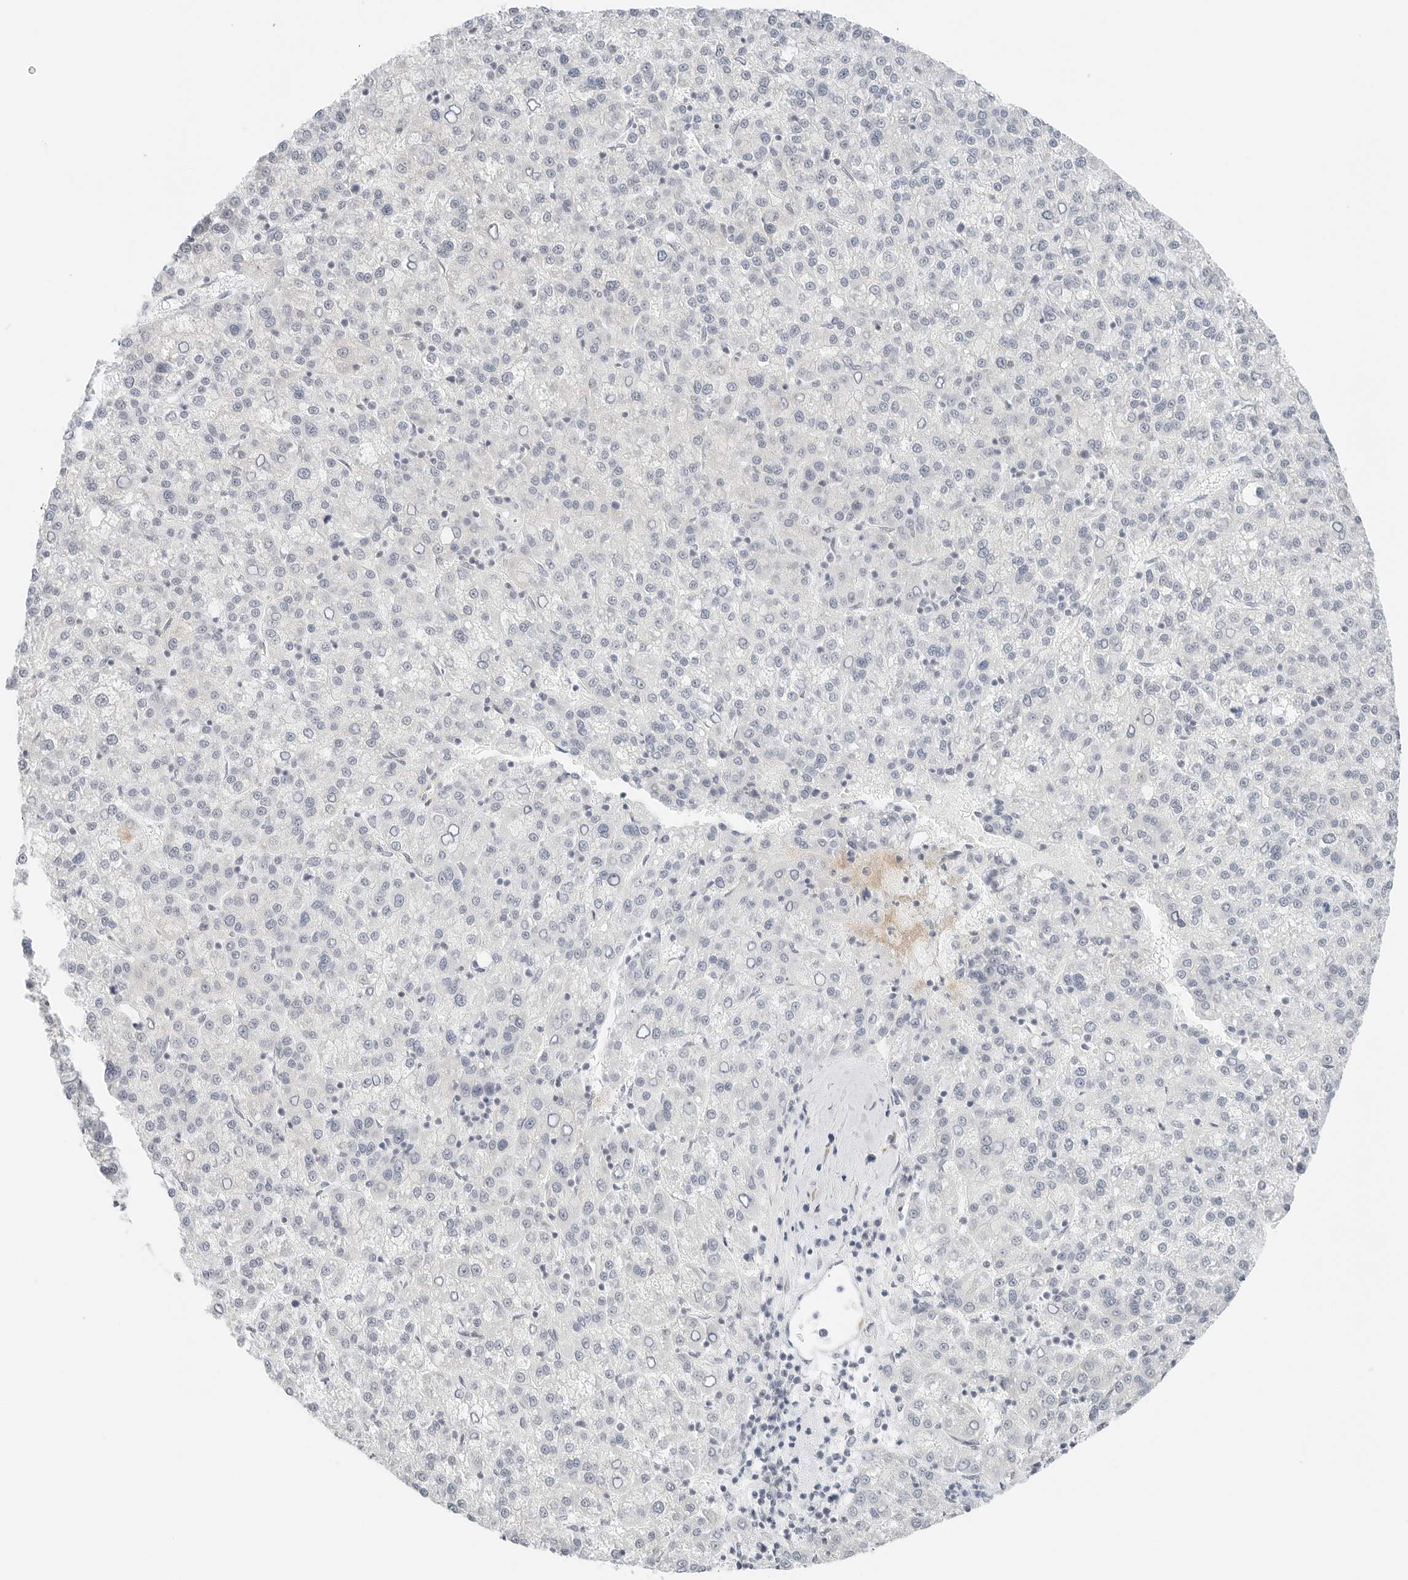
{"staining": {"intensity": "negative", "quantity": "none", "location": "none"}, "tissue": "liver cancer", "cell_type": "Tumor cells", "image_type": "cancer", "snomed": [{"axis": "morphology", "description": "Carcinoma, Hepatocellular, NOS"}, {"axis": "topography", "description": "Liver"}], "caption": "High magnification brightfield microscopy of liver hepatocellular carcinoma stained with DAB (brown) and counterstained with hematoxylin (blue): tumor cells show no significant positivity.", "gene": "IQCC", "patient": {"sex": "female", "age": 58}}